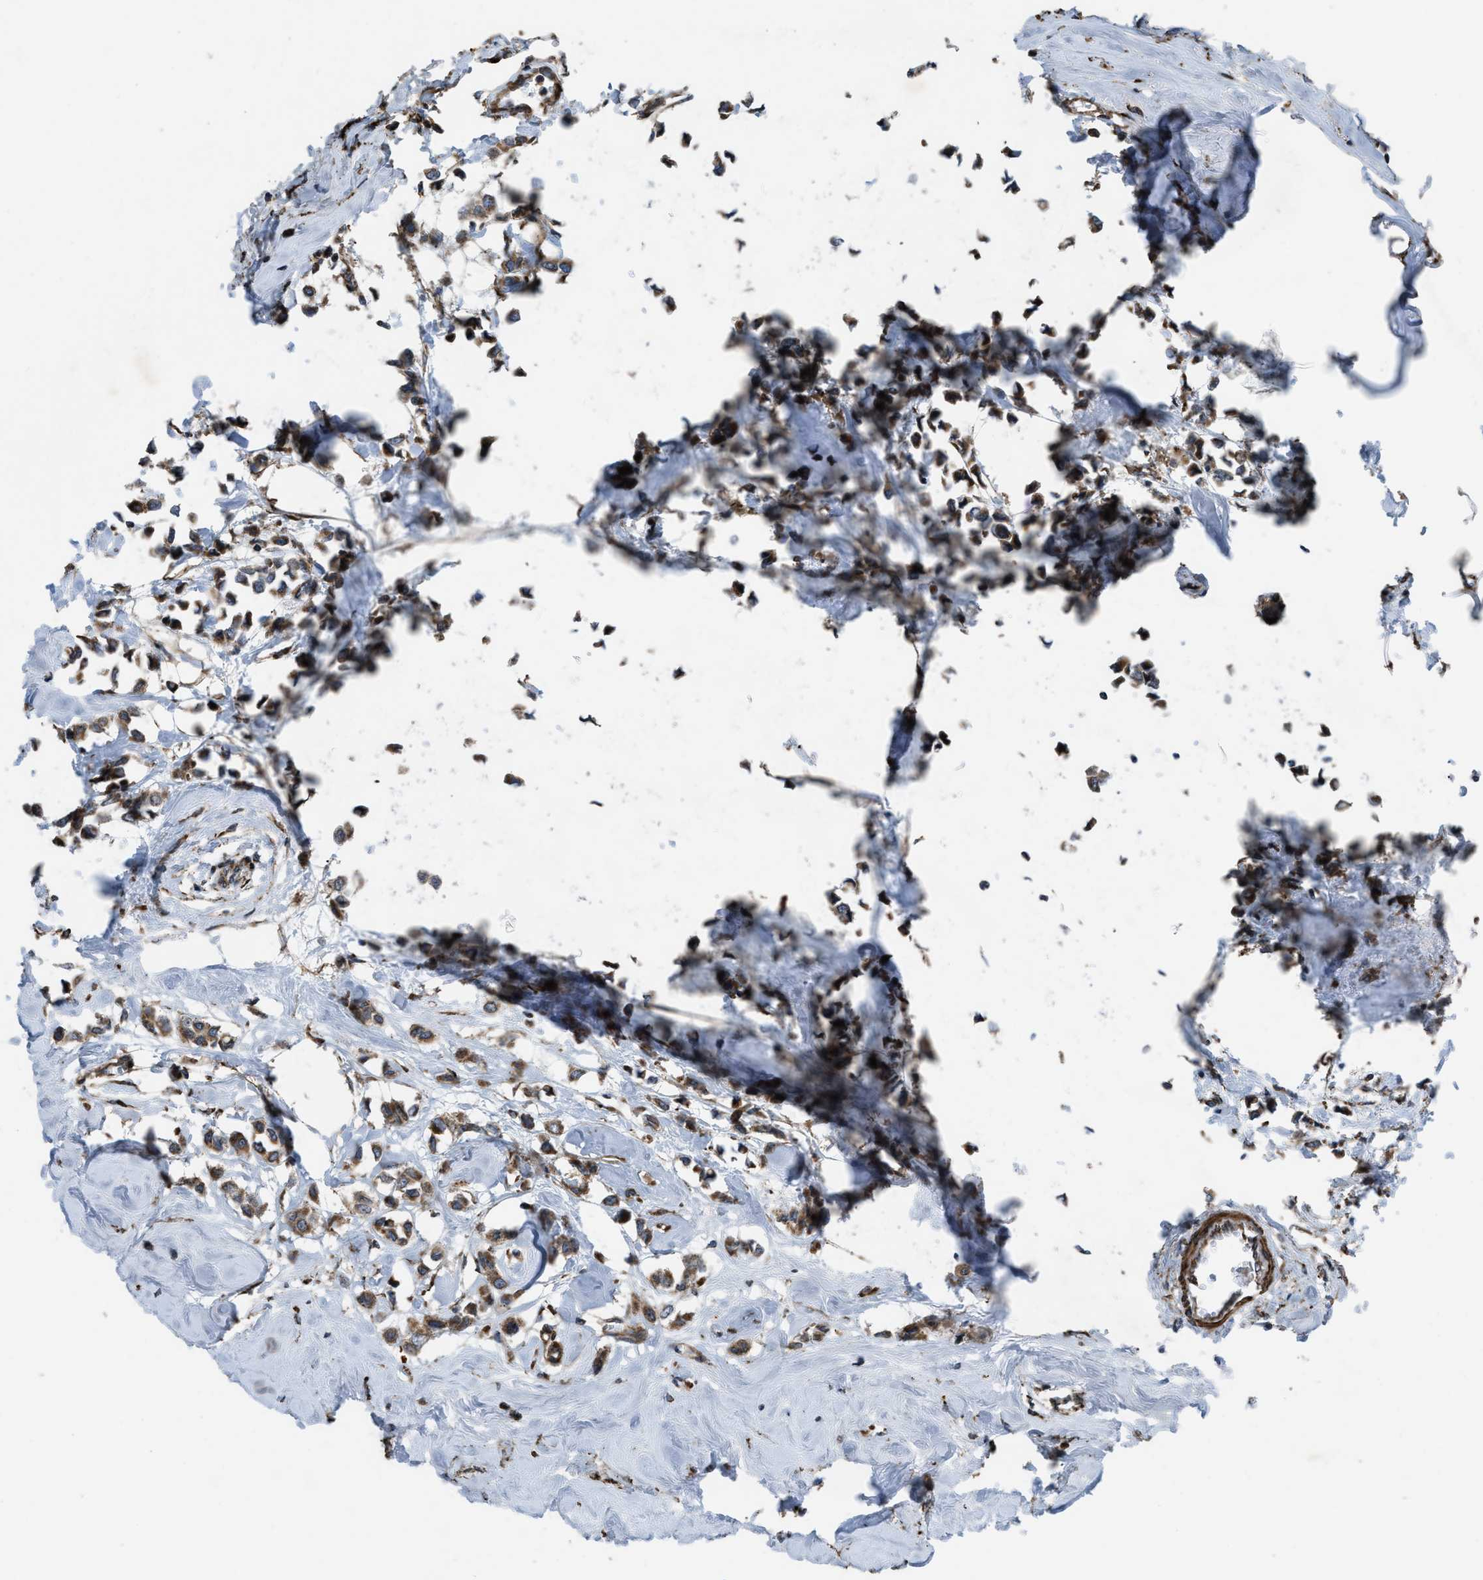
{"staining": {"intensity": "moderate", "quantity": ">75%", "location": "cytoplasmic/membranous"}, "tissue": "breast cancer", "cell_type": "Tumor cells", "image_type": "cancer", "snomed": [{"axis": "morphology", "description": "Lobular carcinoma"}, {"axis": "topography", "description": "Breast"}], "caption": "Moderate cytoplasmic/membranous protein positivity is identified in approximately >75% of tumor cells in breast cancer. The protein is shown in brown color, while the nuclei are stained blue.", "gene": "PER3", "patient": {"sex": "female", "age": 51}}